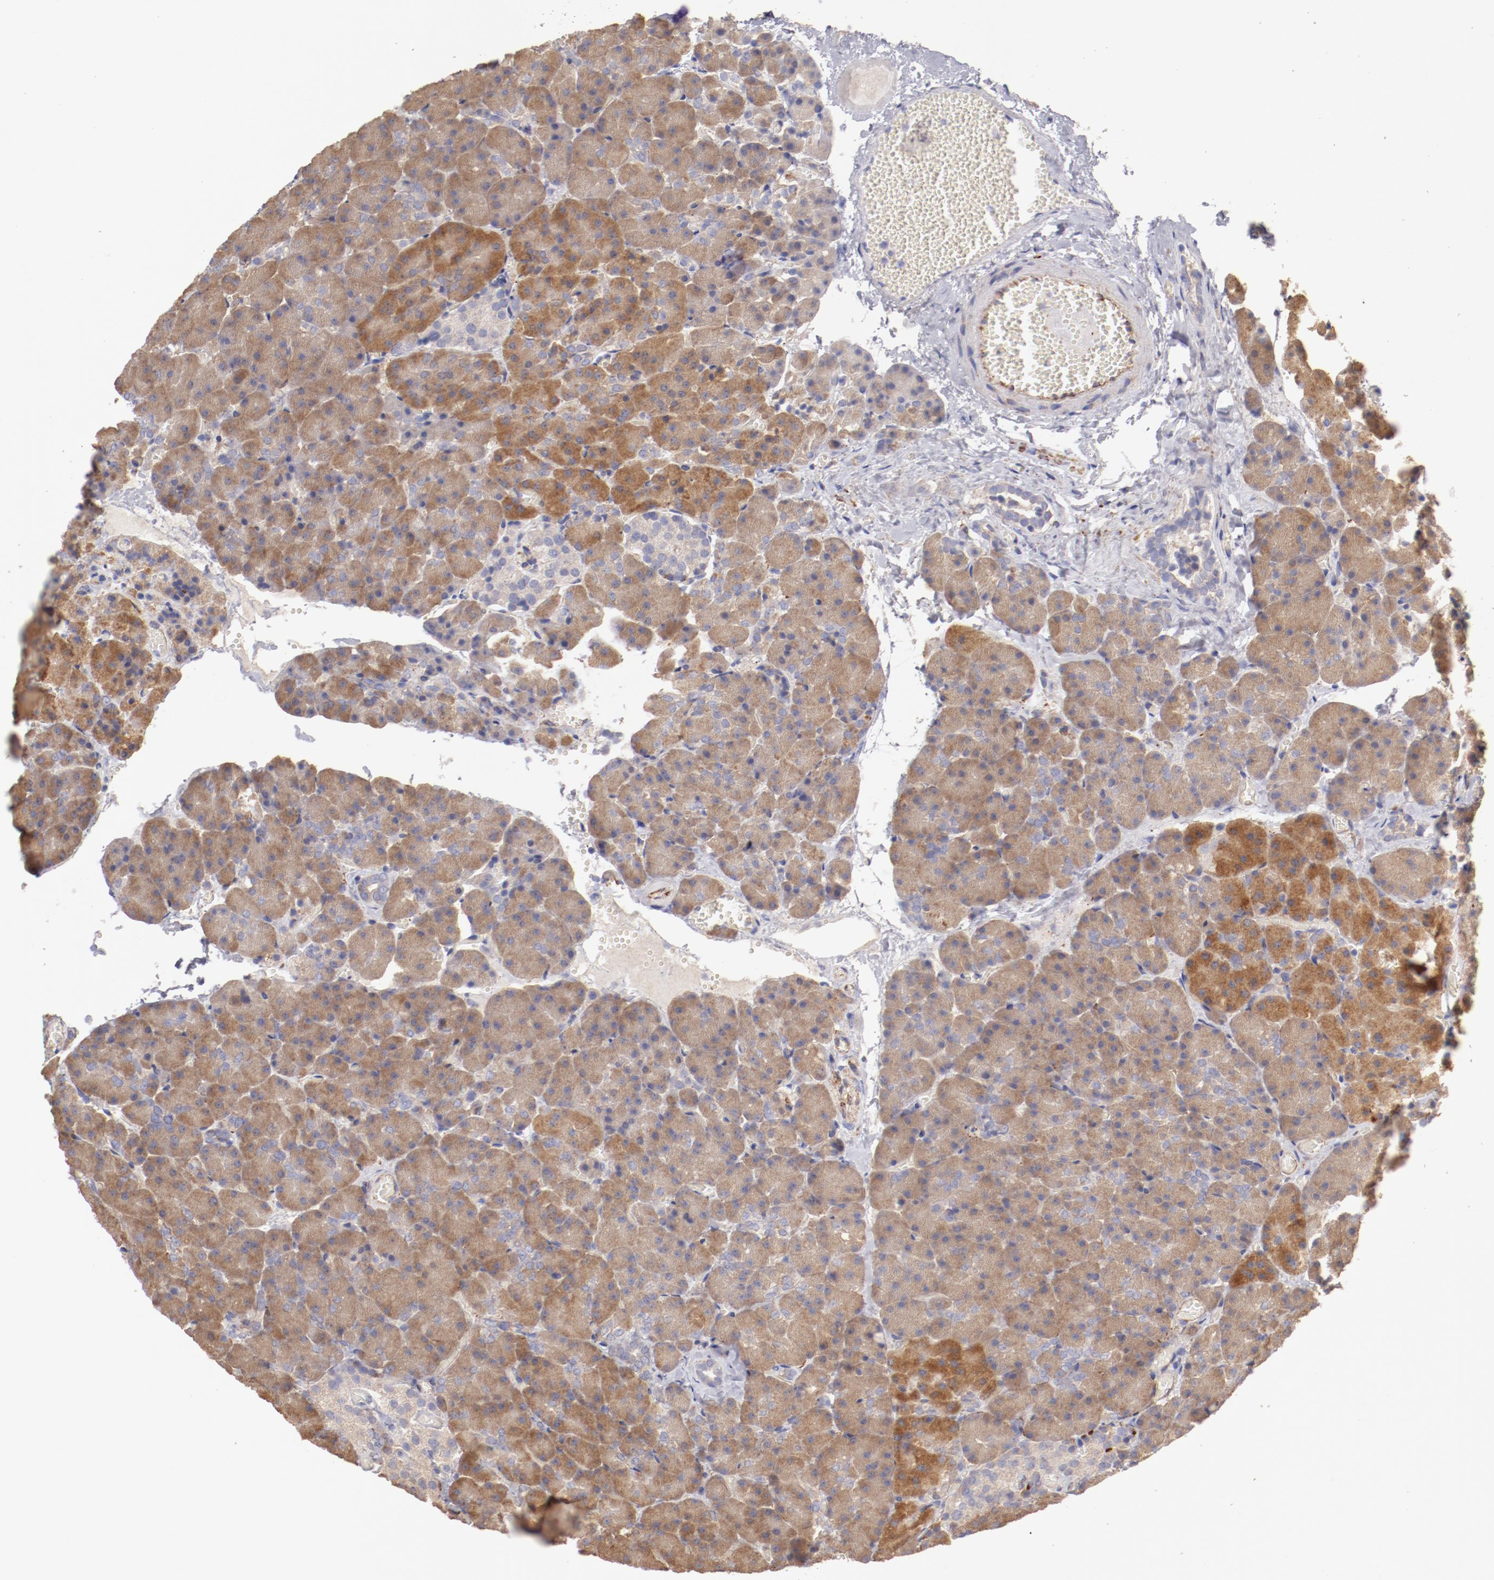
{"staining": {"intensity": "moderate", "quantity": ">75%", "location": "cytoplasmic/membranous"}, "tissue": "carcinoid", "cell_type": "Tumor cells", "image_type": "cancer", "snomed": [{"axis": "morphology", "description": "Normal tissue, NOS"}, {"axis": "morphology", "description": "Carcinoid, malignant, NOS"}, {"axis": "topography", "description": "Pancreas"}], "caption": "Immunohistochemical staining of human carcinoid (malignant) demonstrates moderate cytoplasmic/membranous protein positivity in about >75% of tumor cells.", "gene": "ENTPD5", "patient": {"sex": "female", "age": 35}}